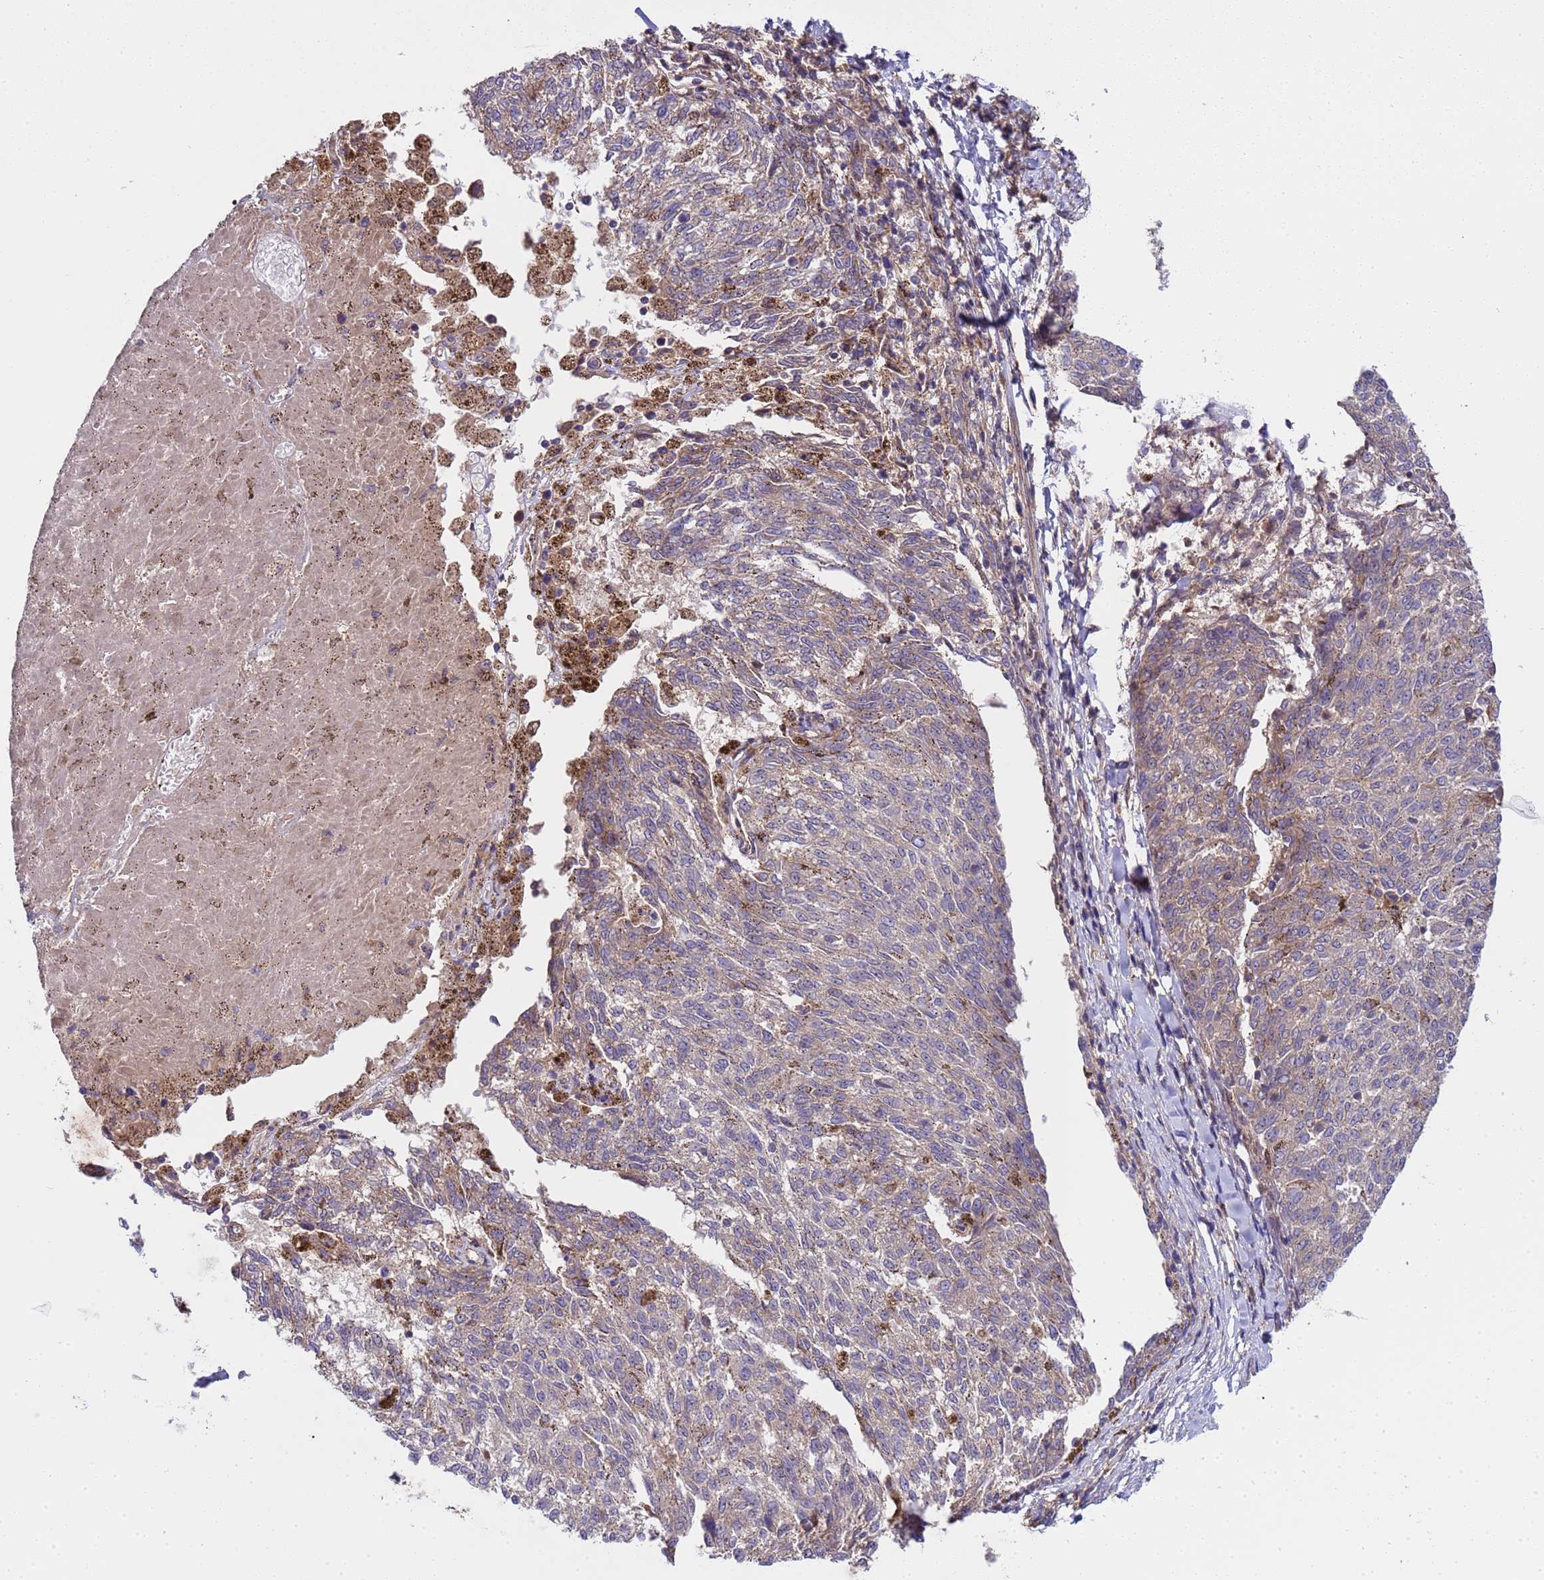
{"staining": {"intensity": "weak", "quantity": "25%-75%", "location": "cytoplasmic/membranous"}, "tissue": "melanoma", "cell_type": "Tumor cells", "image_type": "cancer", "snomed": [{"axis": "morphology", "description": "Malignant melanoma, NOS"}, {"axis": "topography", "description": "Skin"}], "caption": "Malignant melanoma was stained to show a protein in brown. There is low levels of weak cytoplasmic/membranous expression in about 25%-75% of tumor cells. (DAB (3,3'-diaminobenzidine) = brown stain, brightfield microscopy at high magnification).", "gene": "SMCO3", "patient": {"sex": "female", "age": 72}}